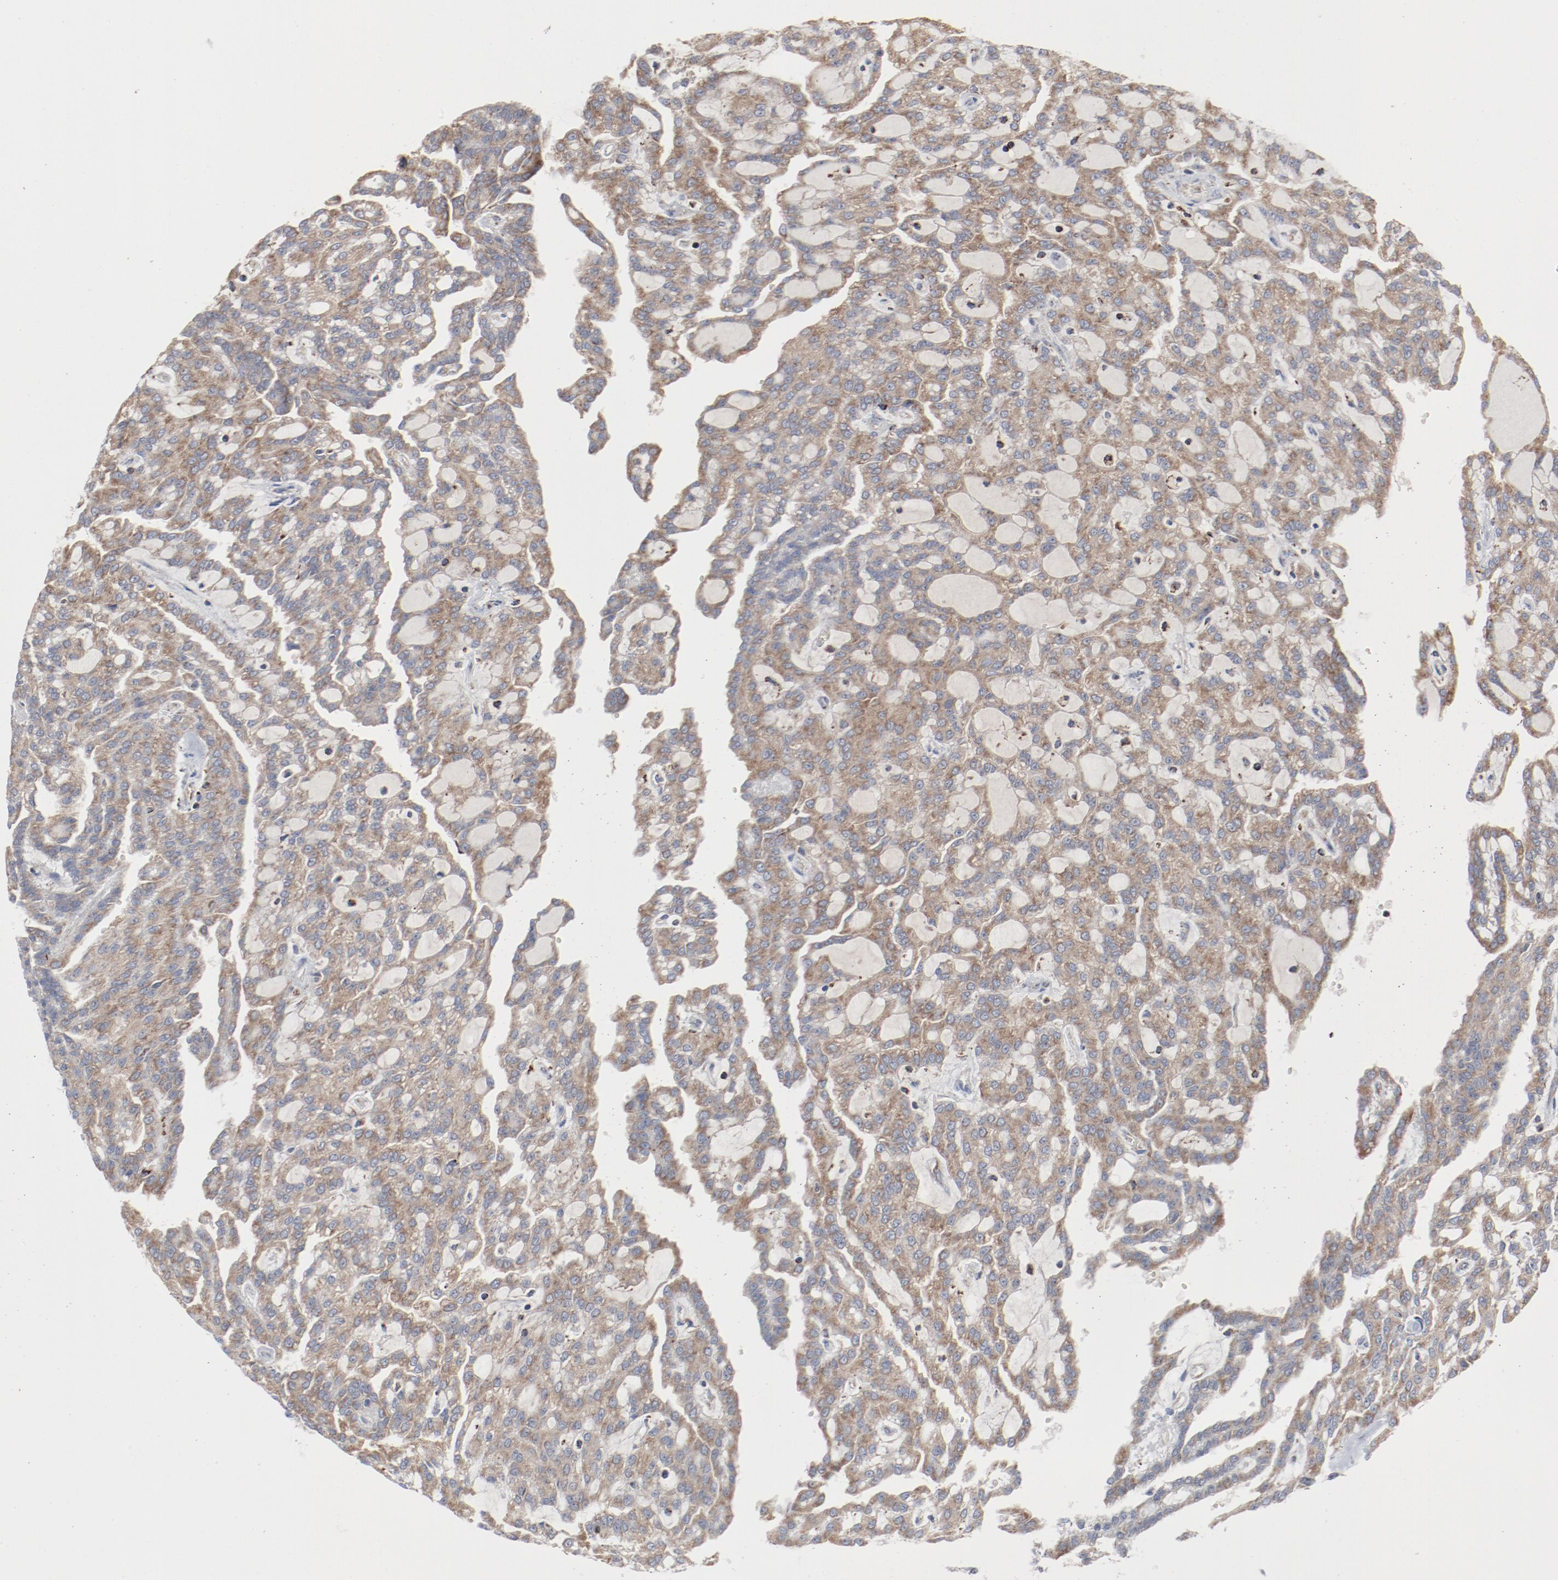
{"staining": {"intensity": "moderate", "quantity": ">75%", "location": "cytoplasmic/membranous"}, "tissue": "renal cancer", "cell_type": "Tumor cells", "image_type": "cancer", "snomed": [{"axis": "morphology", "description": "Adenocarcinoma, NOS"}, {"axis": "topography", "description": "Kidney"}], "caption": "Tumor cells reveal medium levels of moderate cytoplasmic/membranous staining in about >75% of cells in human renal cancer. (DAB IHC with brightfield microscopy, high magnification).", "gene": "SETD3", "patient": {"sex": "male", "age": 63}}